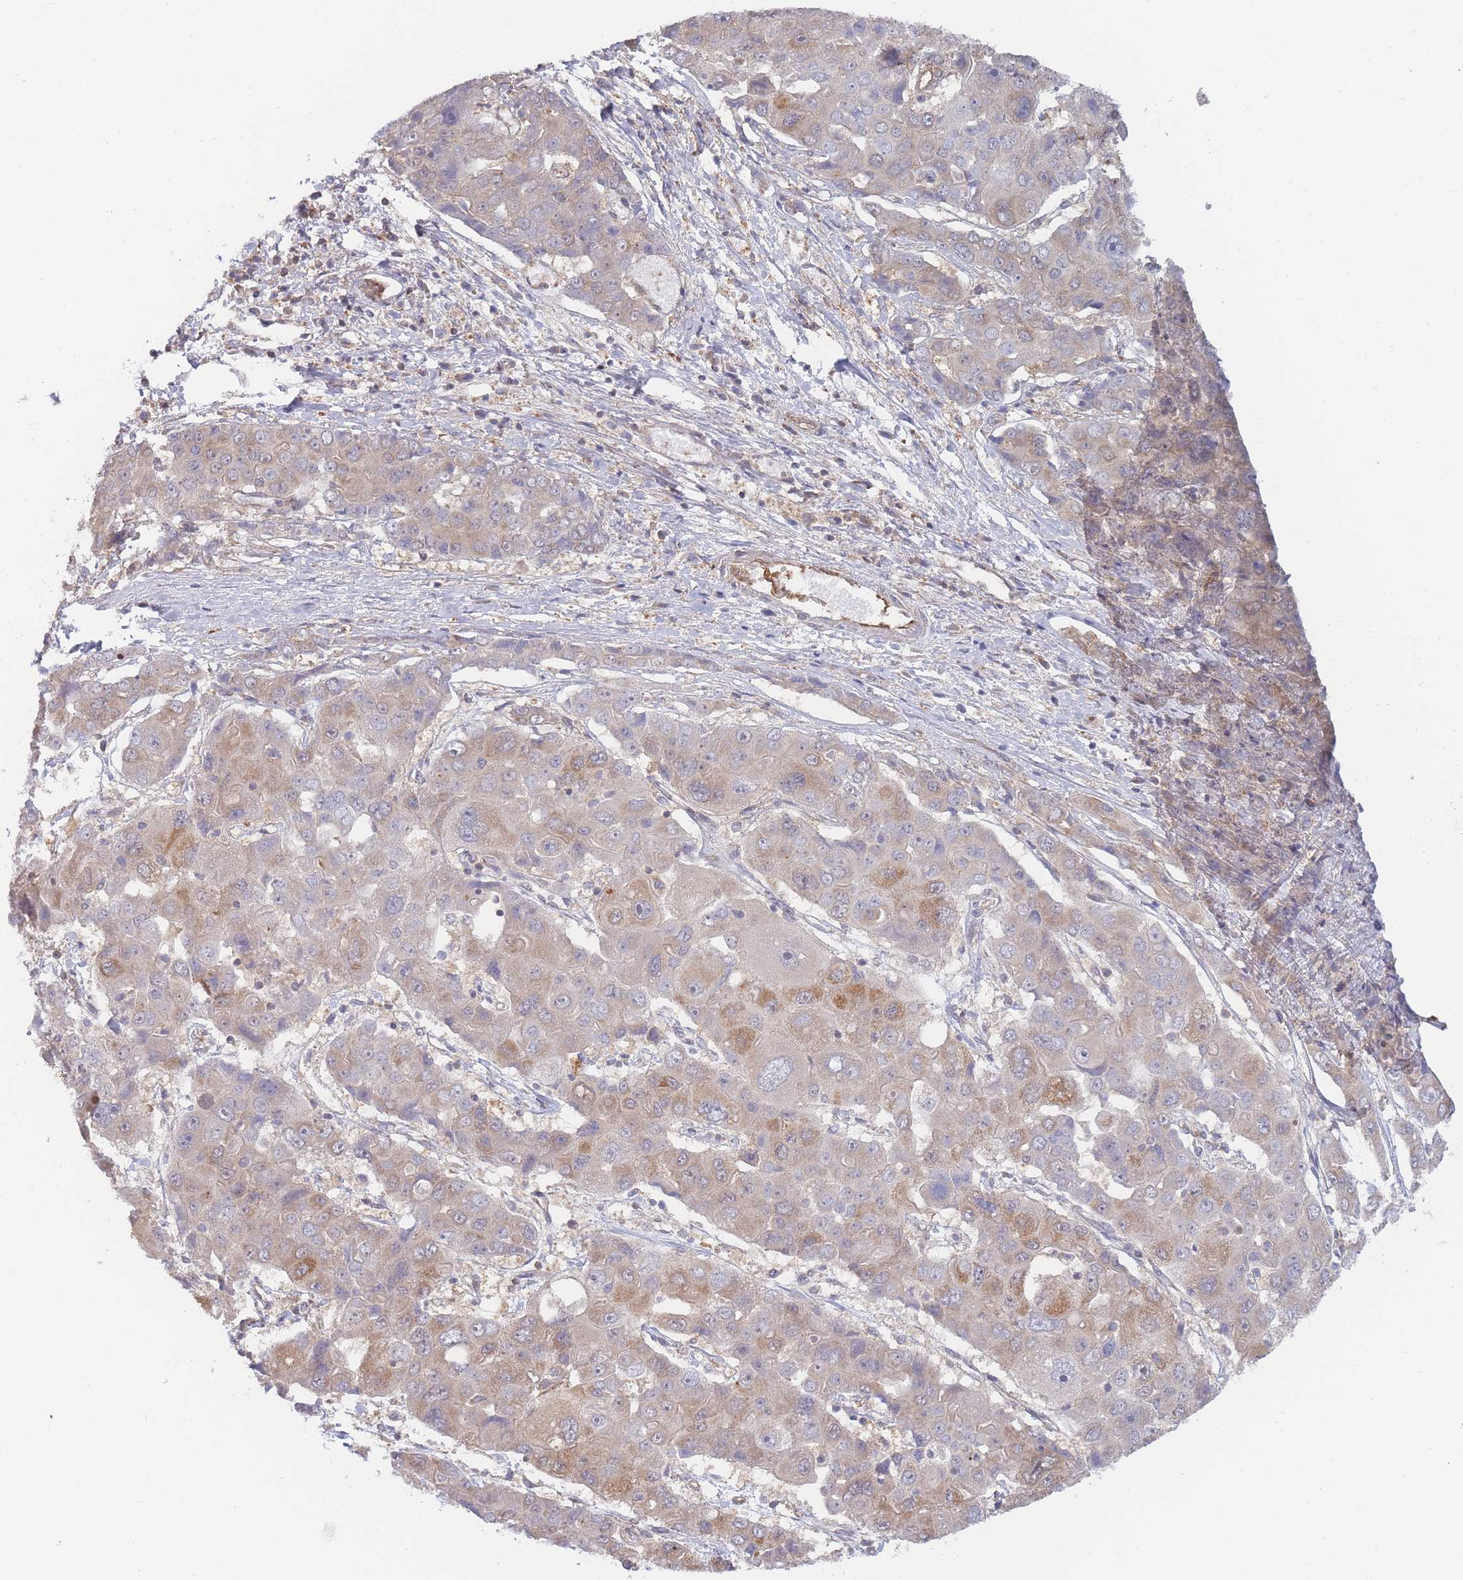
{"staining": {"intensity": "moderate", "quantity": "<25%", "location": "cytoplasmic/membranous"}, "tissue": "liver cancer", "cell_type": "Tumor cells", "image_type": "cancer", "snomed": [{"axis": "morphology", "description": "Cholangiocarcinoma"}, {"axis": "topography", "description": "Liver"}], "caption": "A high-resolution histopathology image shows immunohistochemistry (IHC) staining of cholangiocarcinoma (liver), which reveals moderate cytoplasmic/membranous expression in about <25% of tumor cells.", "gene": "MRPS18B", "patient": {"sex": "male", "age": 67}}